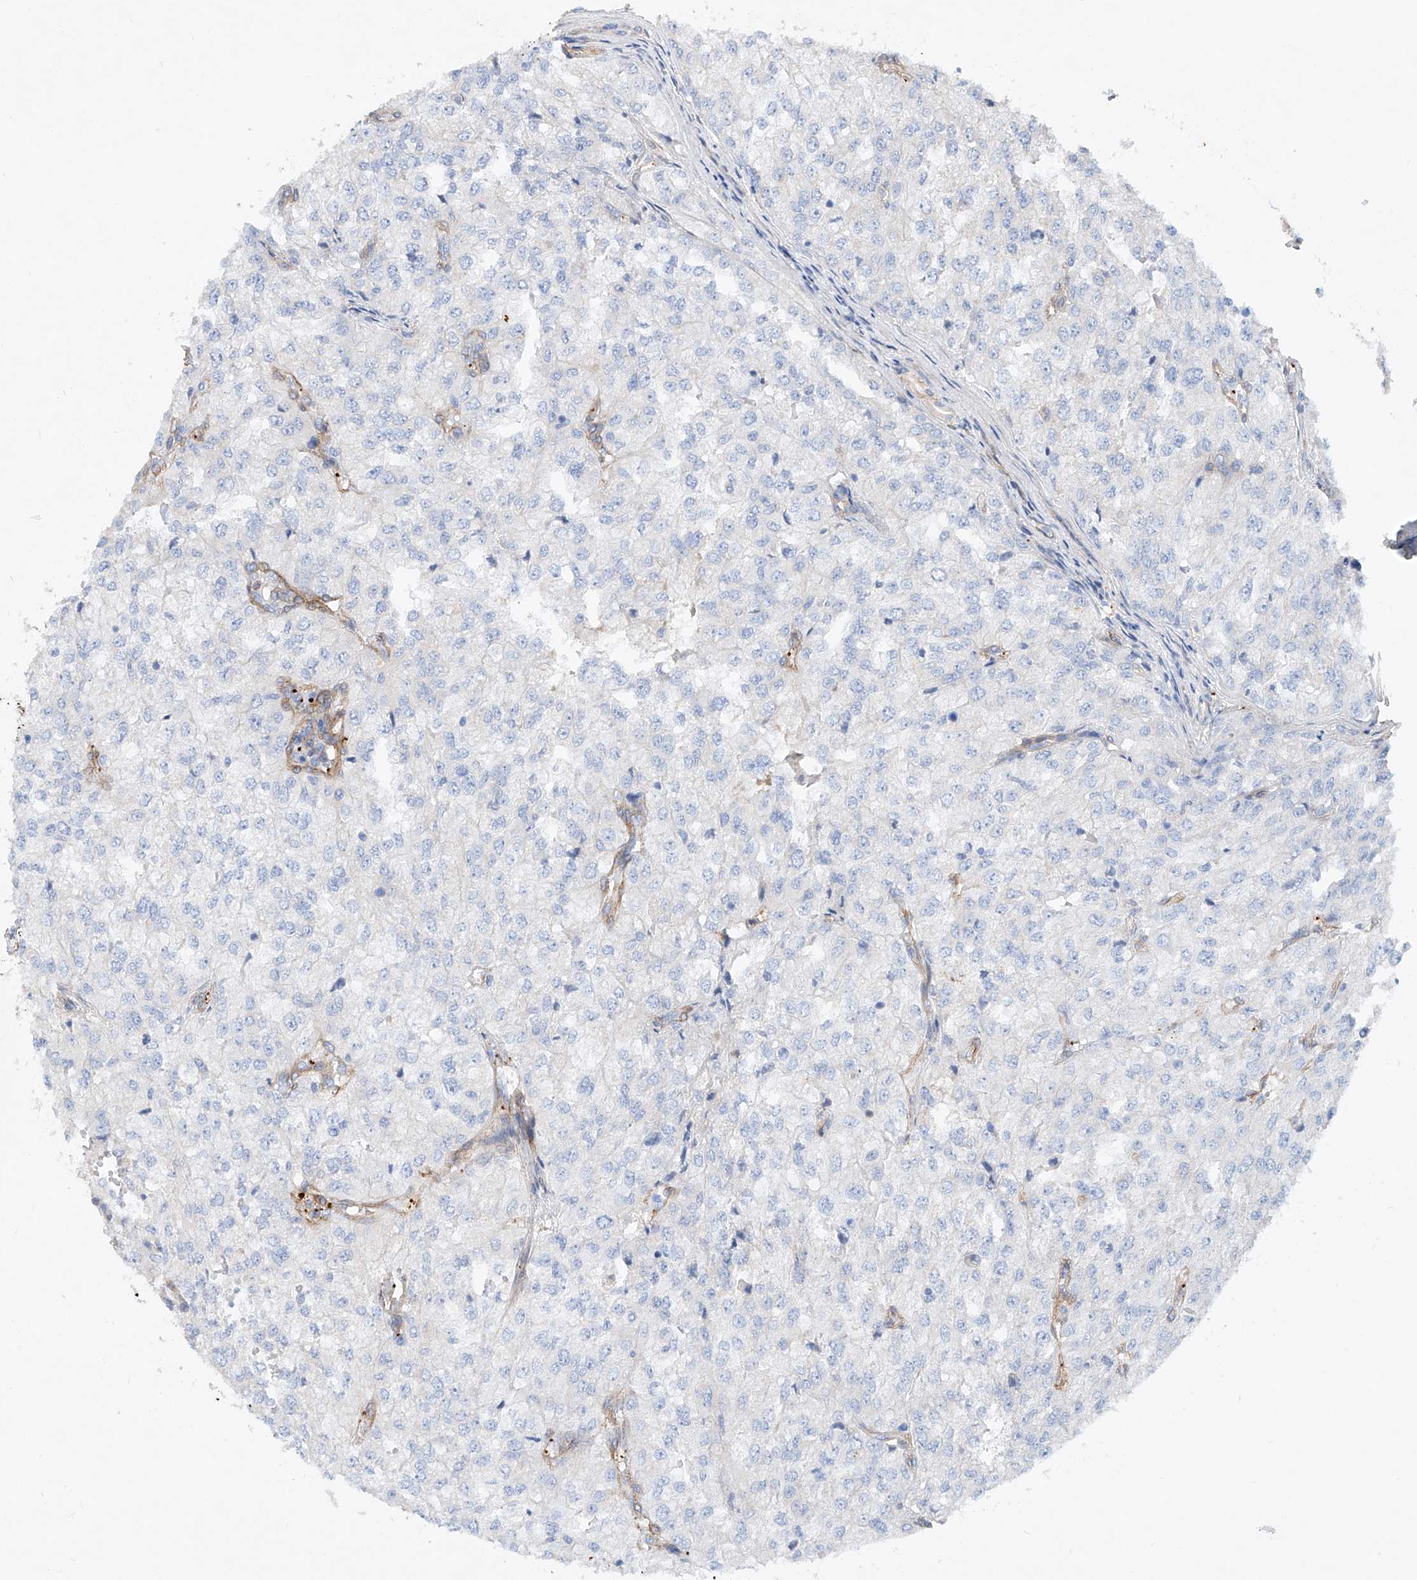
{"staining": {"intensity": "negative", "quantity": "none", "location": "none"}, "tissue": "renal cancer", "cell_type": "Tumor cells", "image_type": "cancer", "snomed": [{"axis": "morphology", "description": "Adenocarcinoma, NOS"}, {"axis": "topography", "description": "Kidney"}], "caption": "Renal adenocarcinoma stained for a protein using IHC demonstrates no staining tumor cells.", "gene": "TAS2R60", "patient": {"sex": "female", "age": 54}}